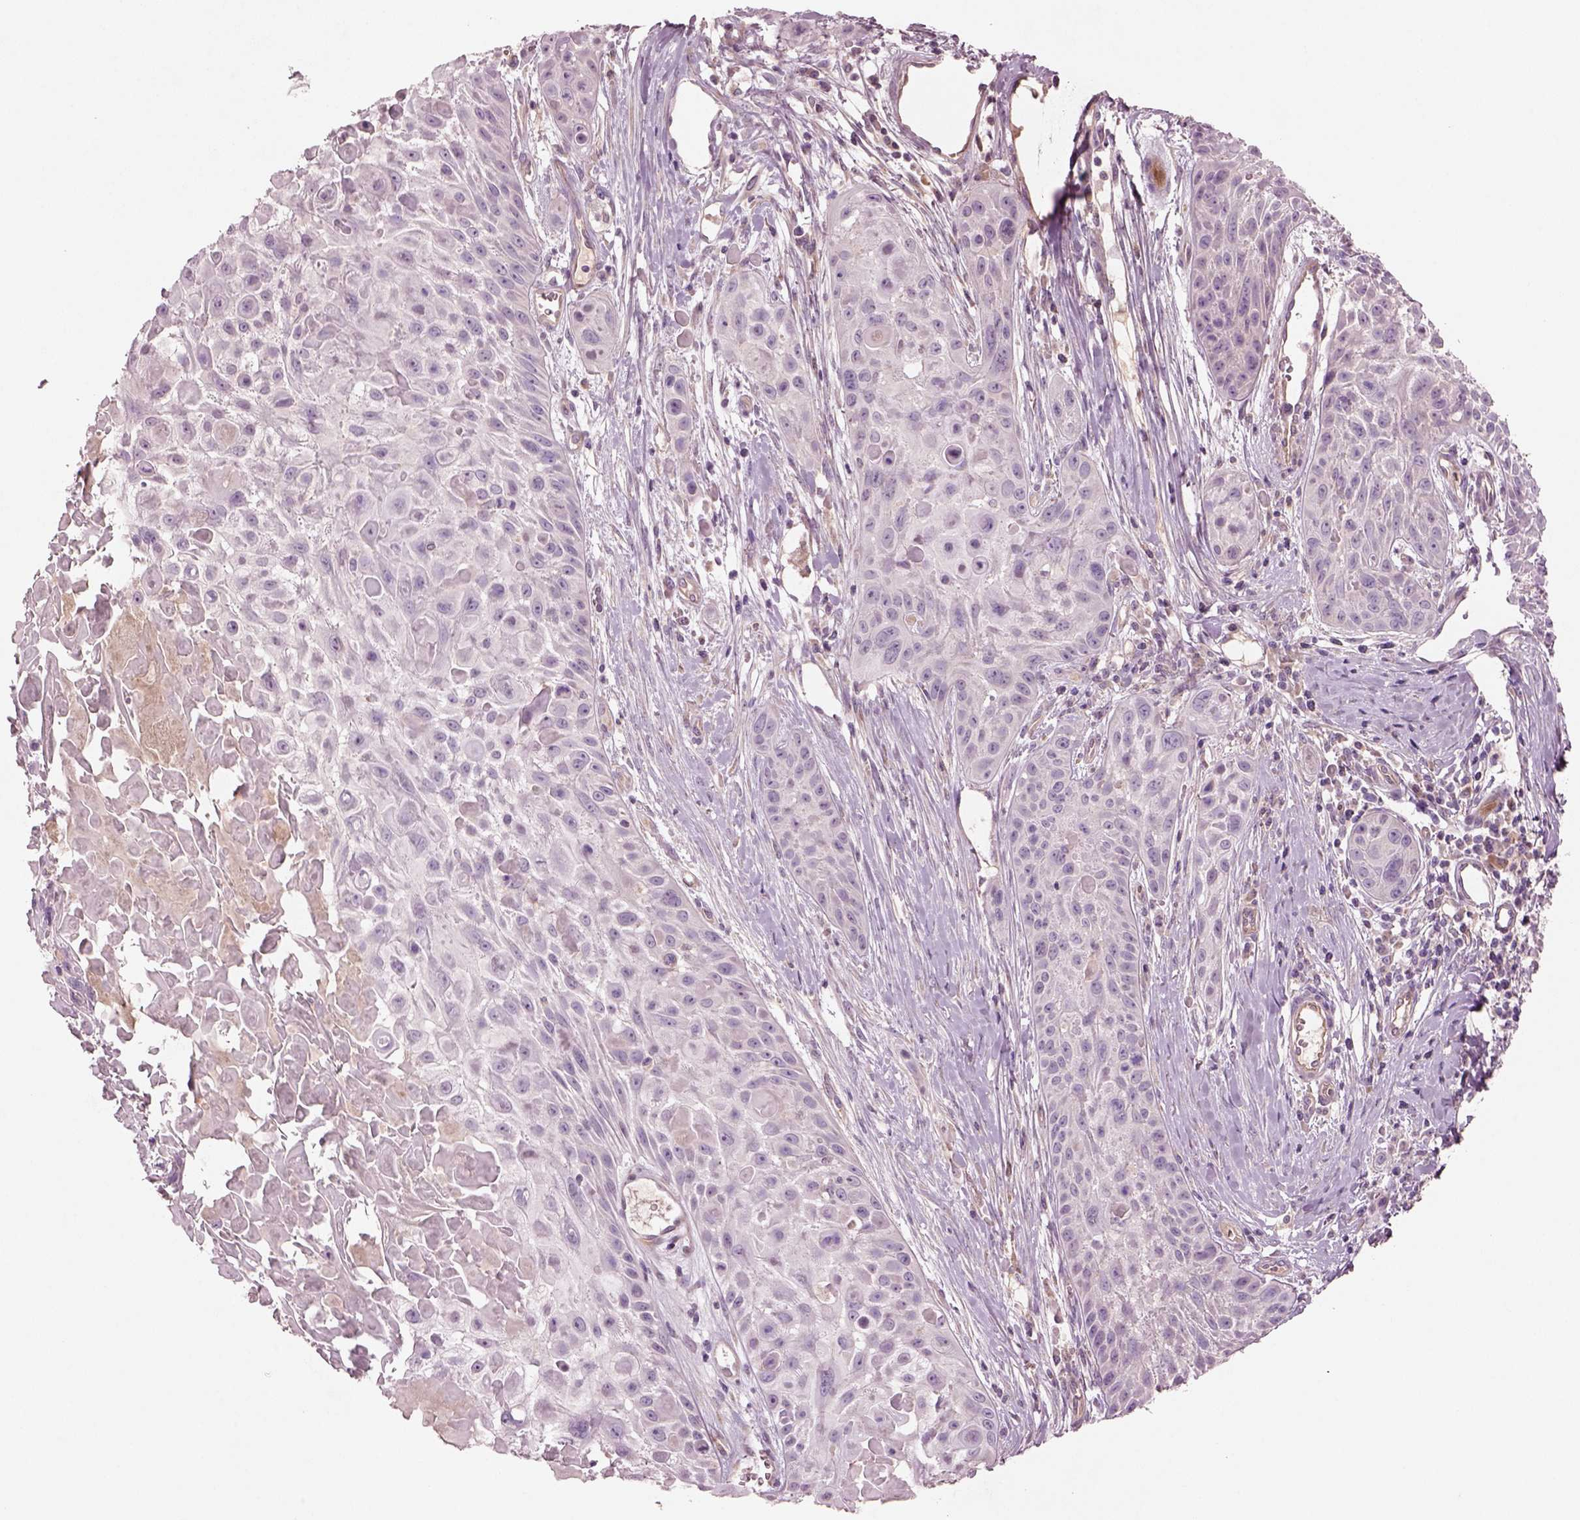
{"staining": {"intensity": "negative", "quantity": "none", "location": "none"}, "tissue": "skin cancer", "cell_type": "Tumor cells", "image_type": "cancer", "snomed": [{"axis": "morphology", "description": "Squamous cell carcinoma, NOS"}, {"axis": "topography", "description": "Skin"}, {"axis": "topography", "description": "Anal"}], "caption": "Protein analysis of skin squamous cell carcinoma shows no significant positivity in tumor cells.", "gene": "DUOXA2", "patient": {"sex": "female", "age": 75}}